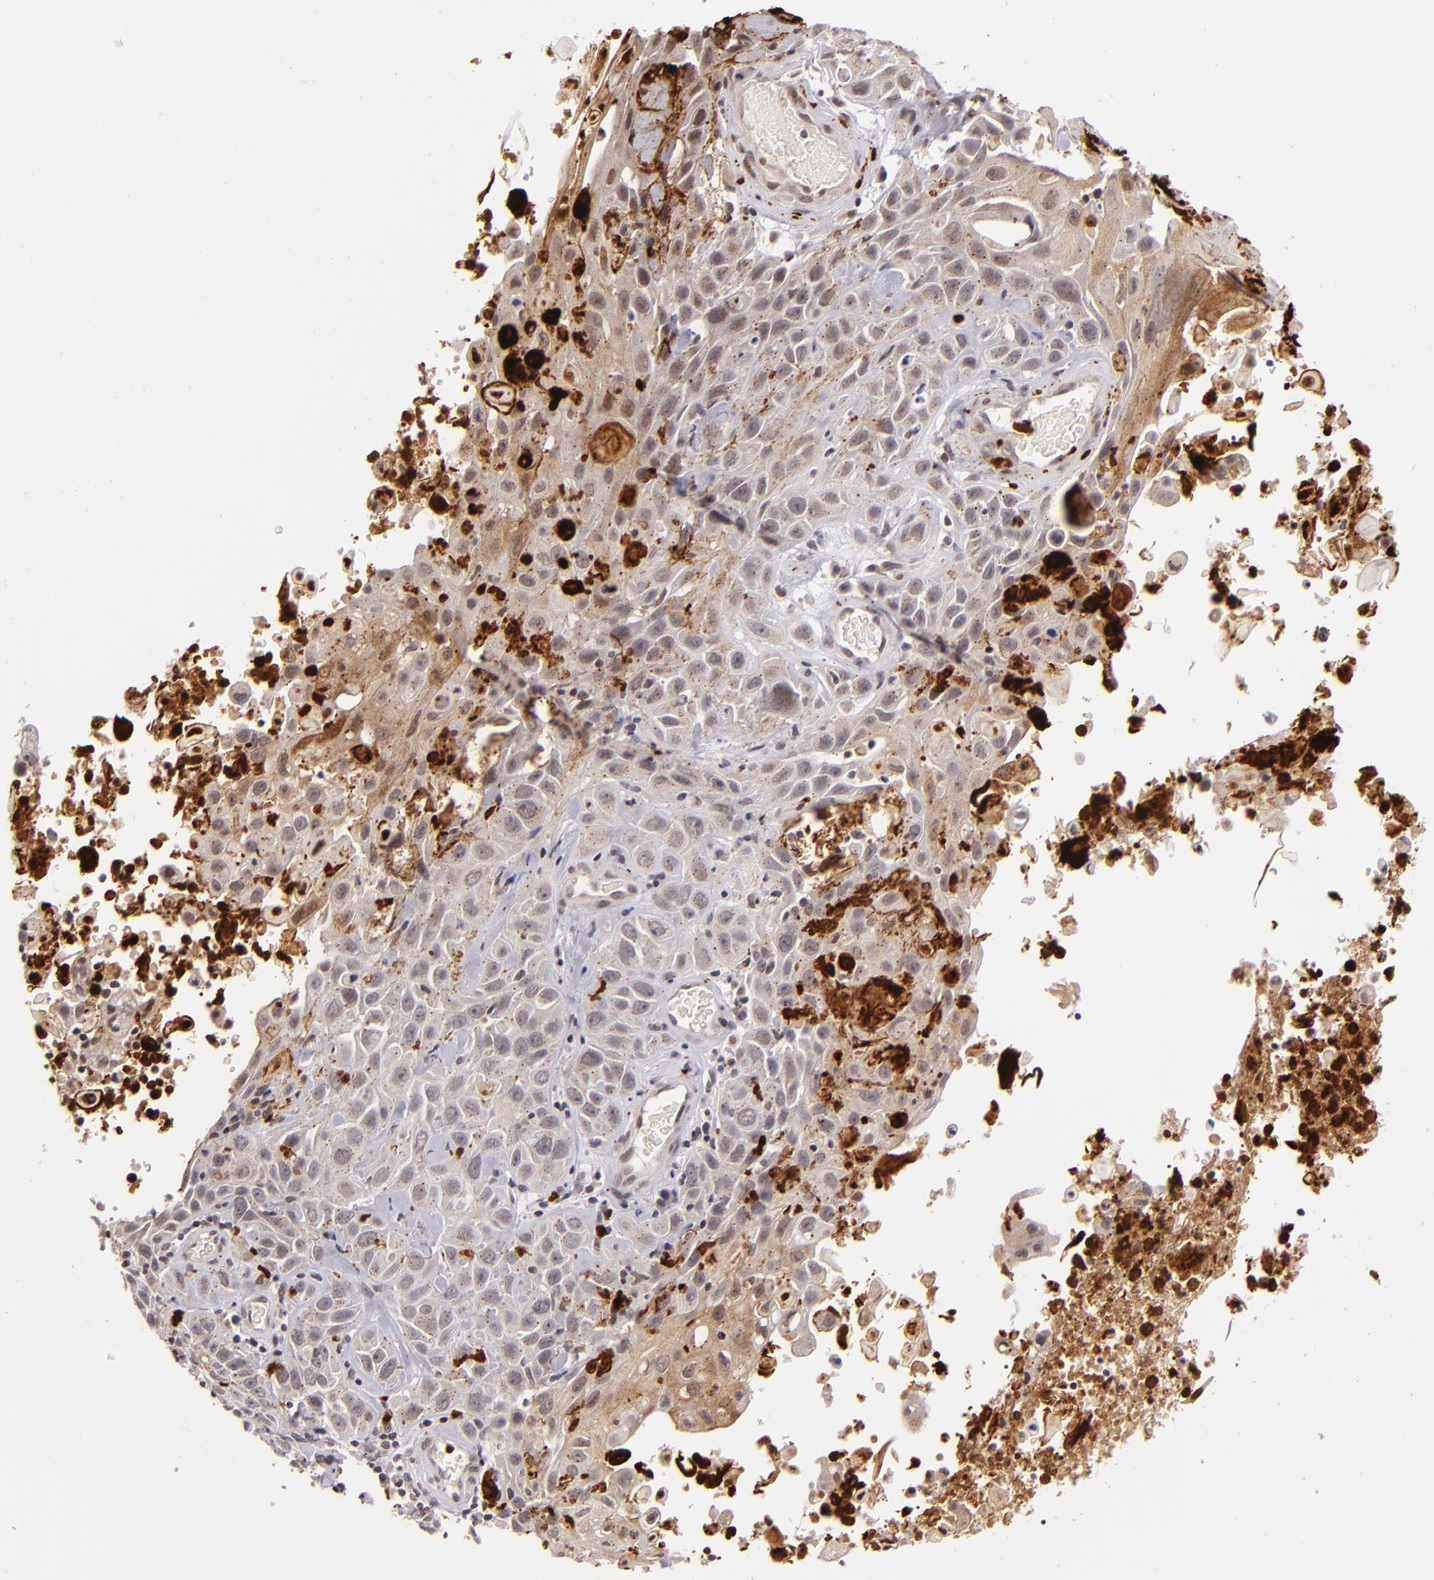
{"staining": {"intensity": "weak", "quantity": "25%-75%", "location": "cytoplasmic/membranous,nuclear"}, "tissue": "skin cancer", "cell_type": "Tumor cells", "image_type": "cancer", "snomed": [{"axis": "morphology", "description": "Squamous cell carcinoma, NOS"}, {"axis": "topography", "description": "Skin"}], "caption": "High-magnification brightfield microscopy of skin cancer stained with DAB (brown) and counterstained with hematoxylin (blue). tumor cells exhibit weak cytoplasmic/membranous and nuclear staining is appreciated in about25%-75% of cells. (DAB (3,3'-diaminobenzidine) IHC with brightfield microscopy, high magnification).", "gene": "RXRG", "patient": {"sex": "male", "age": 84}}